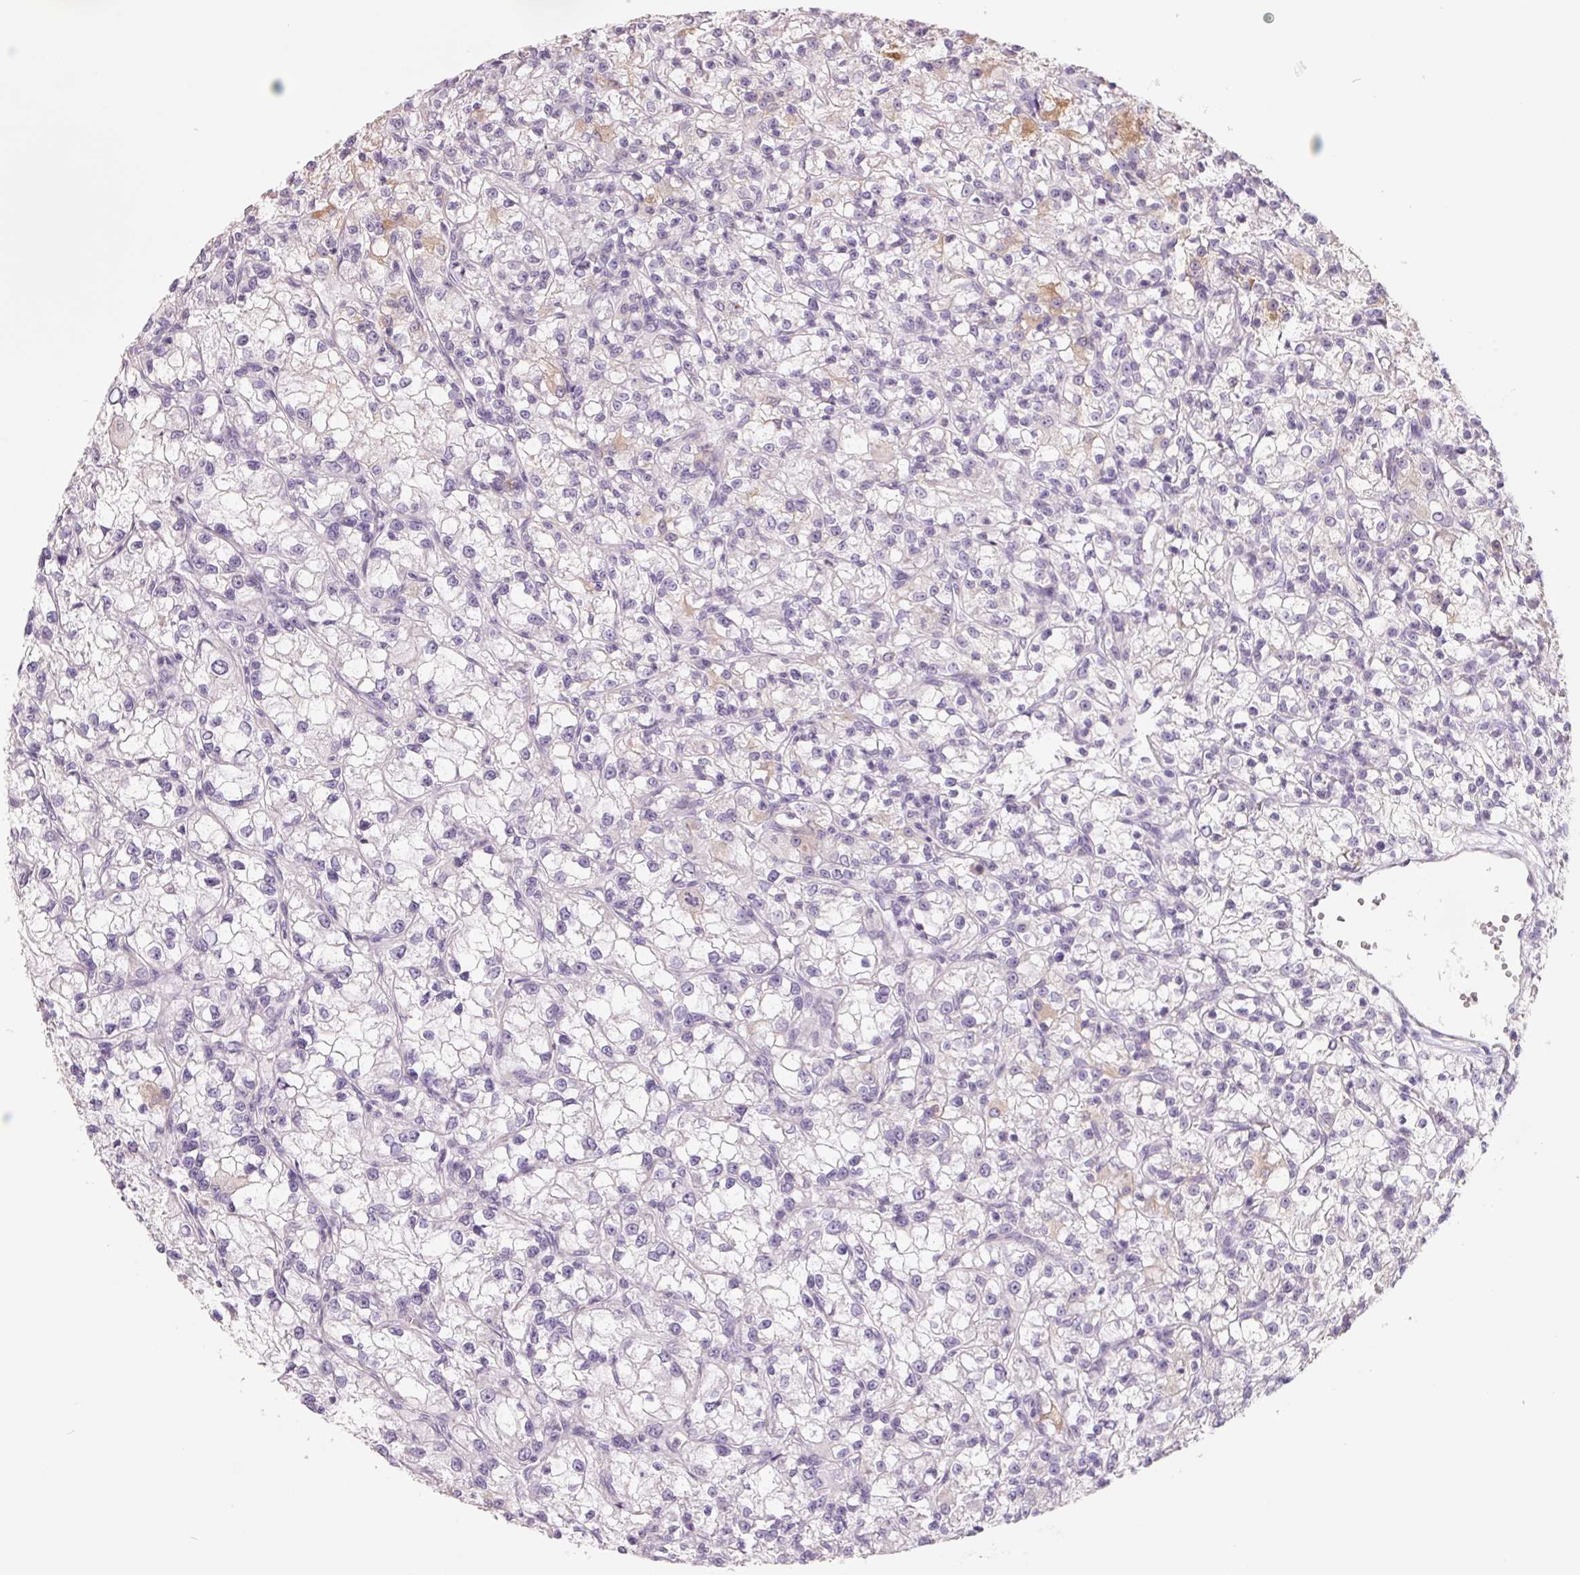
{"staining": {"intensity": "negative", "quantity": "none", "location": "none"}, "tissue": "renal cancer", "cell_type": "Tumor cells", "image_type": "cancer", "snomed": [{"axis": "morphology", "description": "Adenocarcinoma, NOS"}, {"axis": "topography", "description": "Kidney"}], "caption": "Protein analysis of renal cancer (adenocarcinoma) demonstrates no significant staining in tumor cells. (Immunohistochemistry (ihc), brightfield microscopy, high magnification).", "gene": "FTCD", "patient": {"sex": "female", "age": 59}}